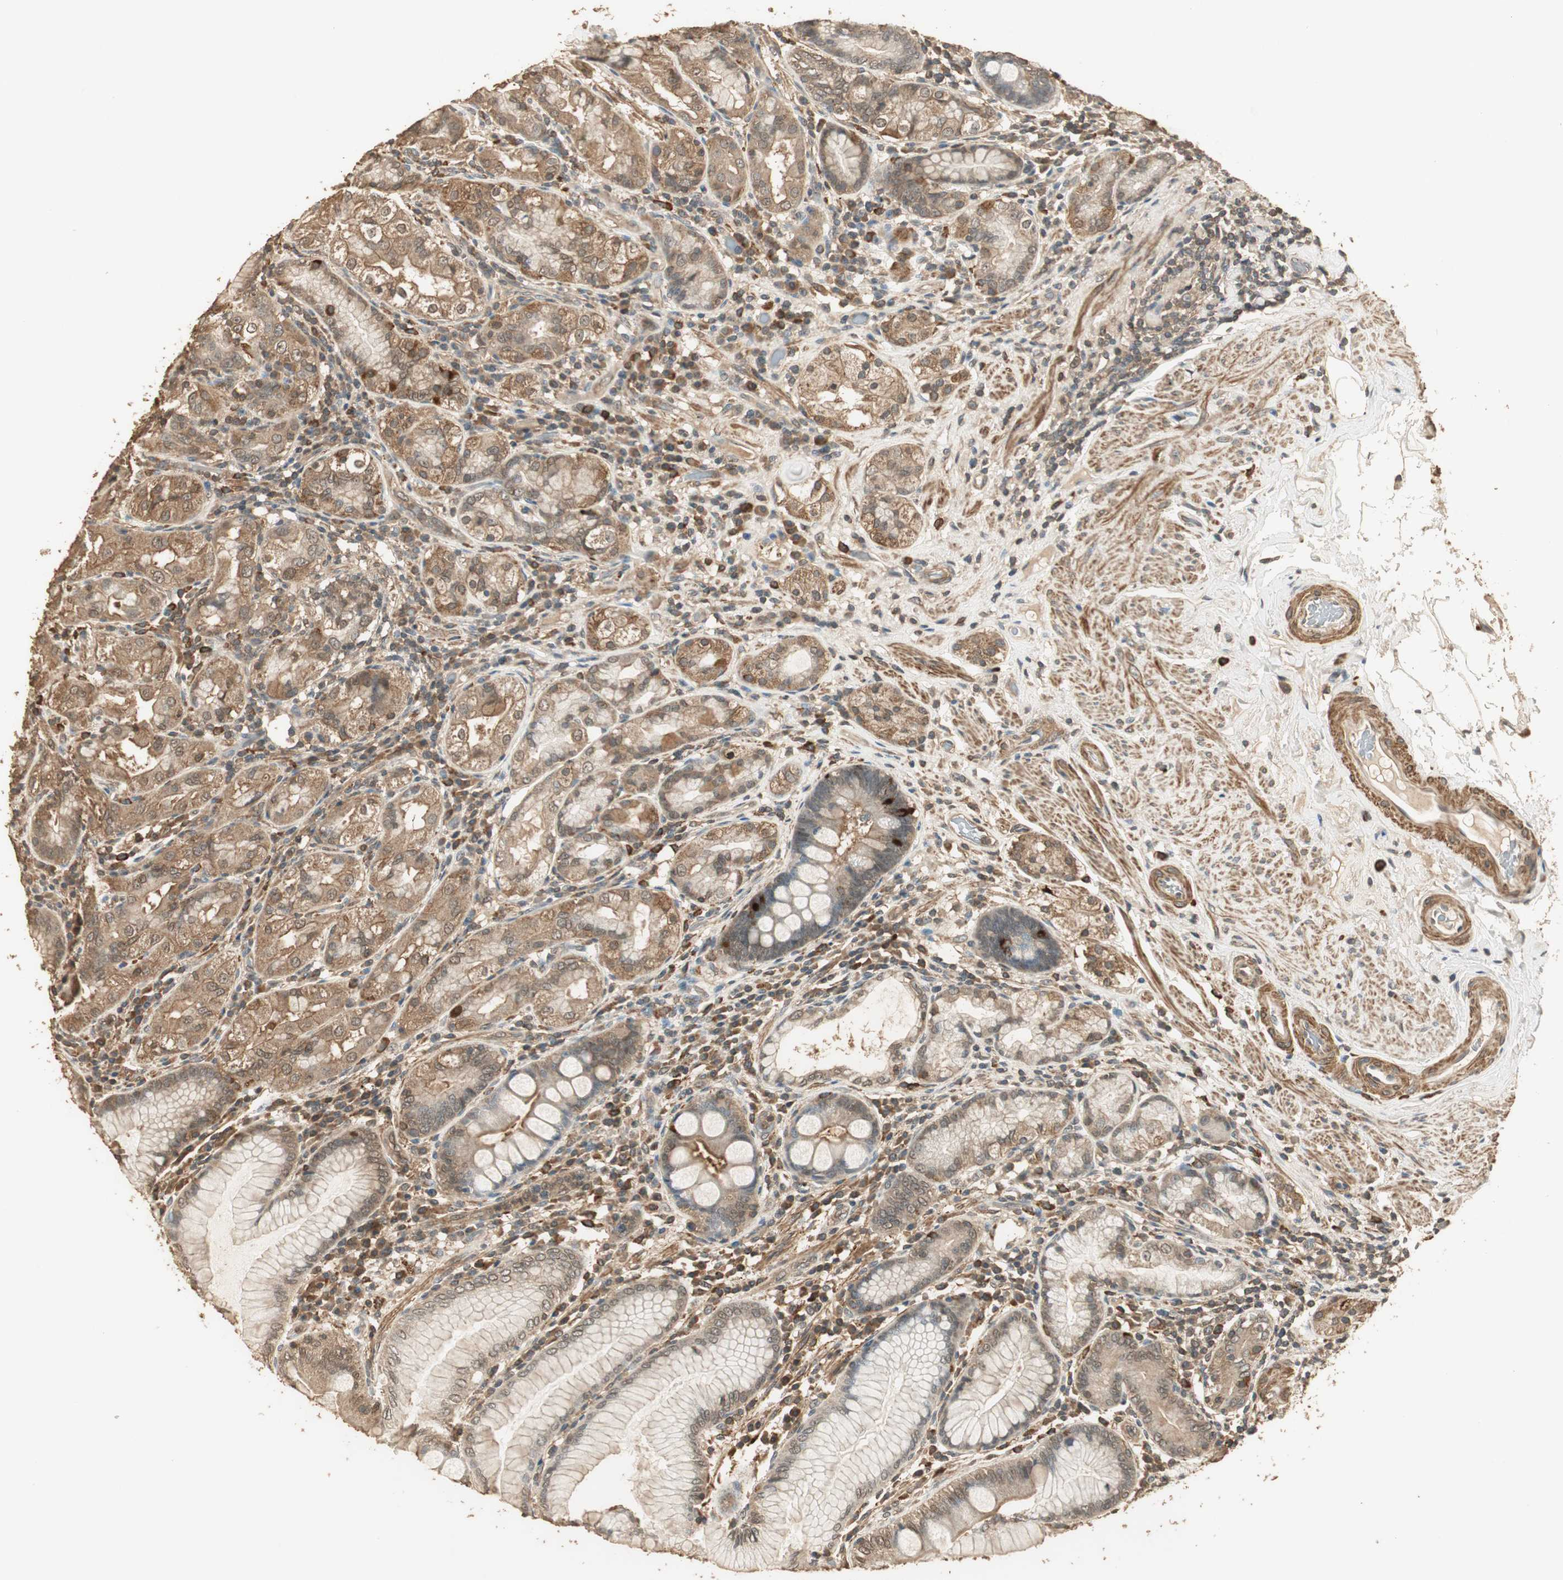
{"staining": {"intensity": "strong", "quantity": ">75%", "location": "cytoplasmic/membranous"}, "tissue": "stomach", "cell_type": "Glandular cells", "image_type": "normal", "snomed": [{"axis": "morphology", "description": "Normal tissue, NOS"}, {"axis": "topography", "description": "Stomach, lower"}], "caption": "Immunohistochemical staining of normal human stomach displays >75% levels of strong cytoplasmic/membranous protein positivity in approximately >75% of glandular cells.", "gene": "USP2", "patient": {"sex": "female", "age": 76}}